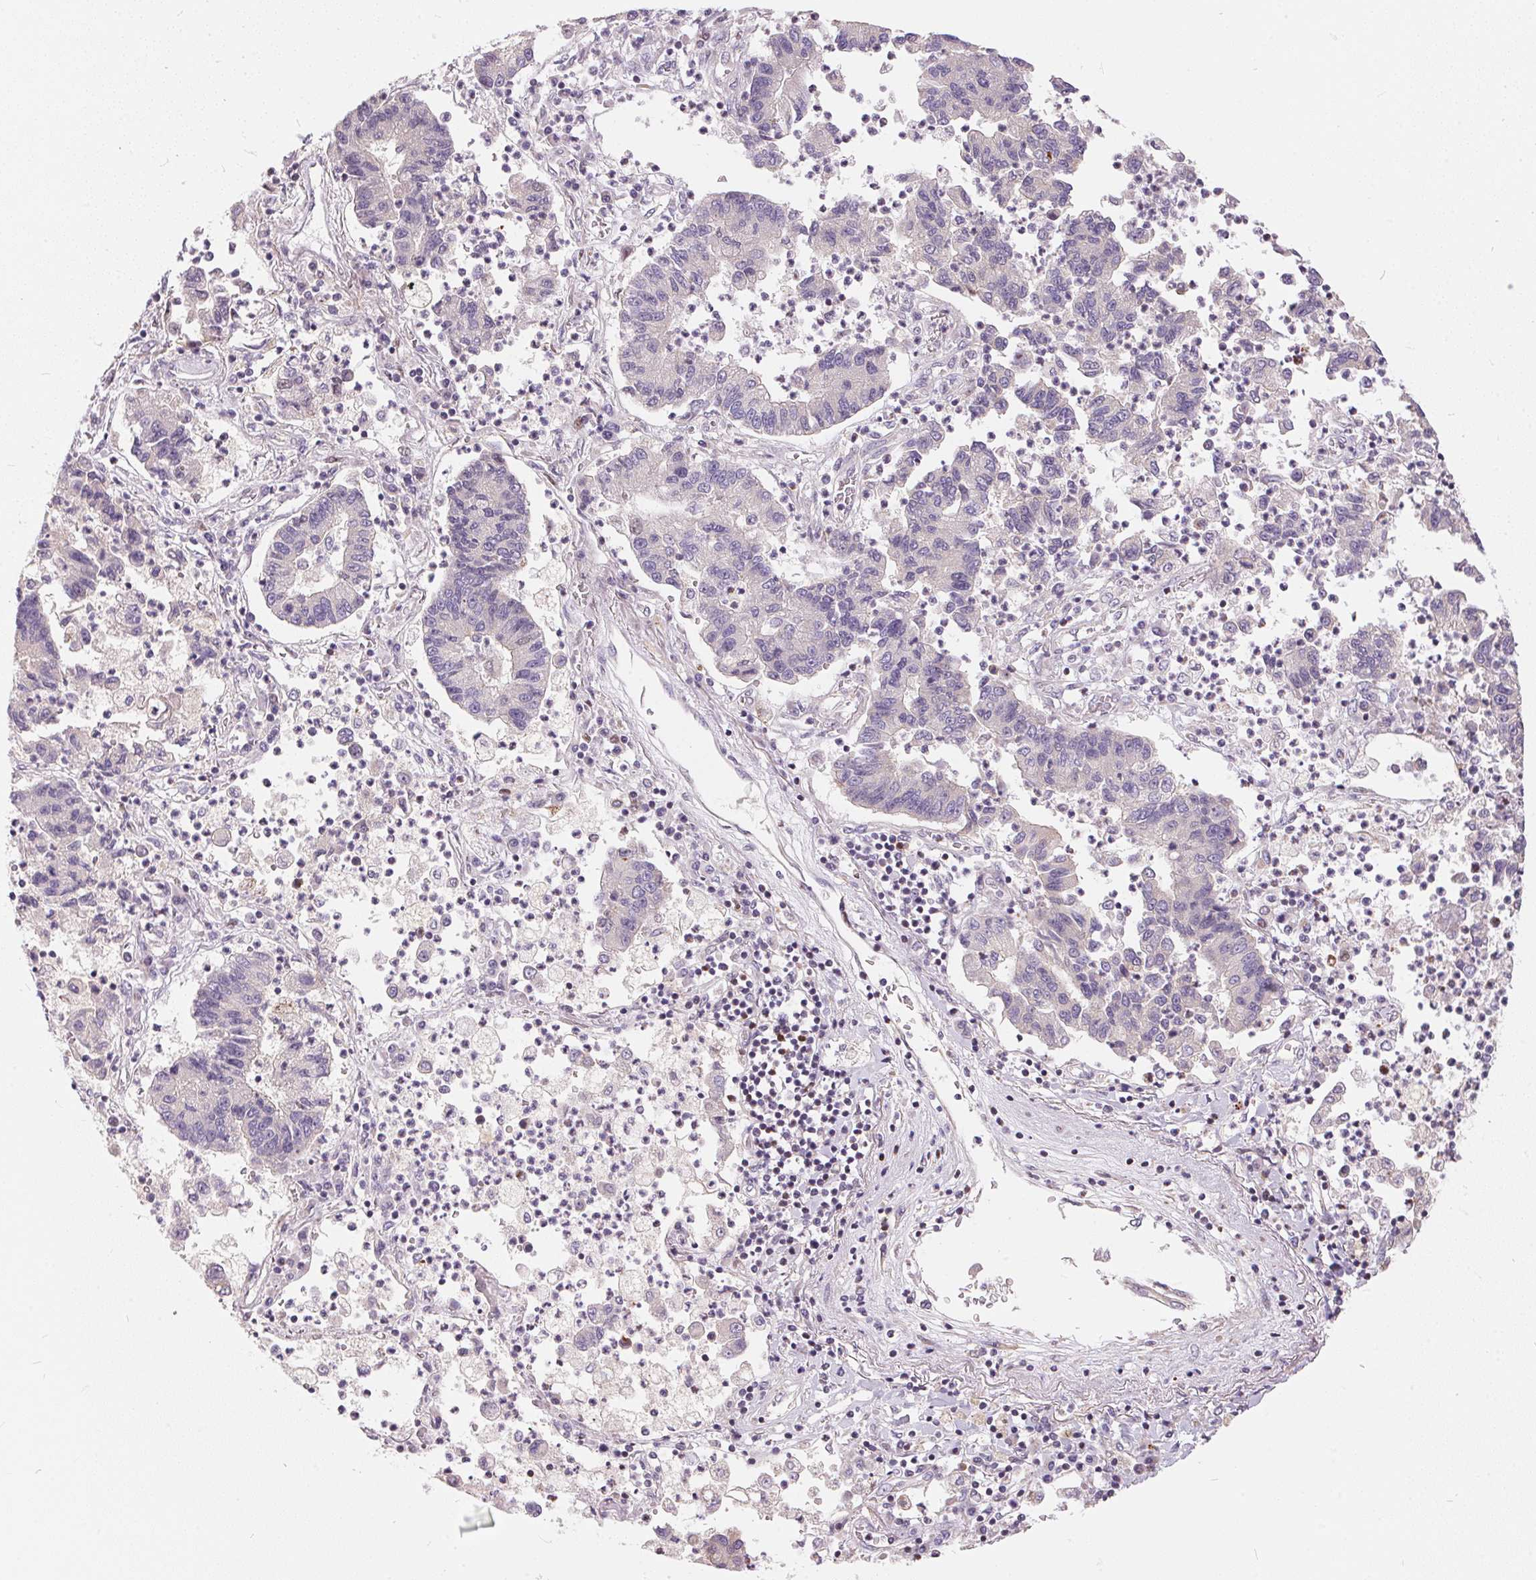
{"staining": {"intensity": "negative", "quantity": "none", "location": "none"}, "tissue": "lung cancer", "cell_type": "Tumor cells", "image_type": "cancer", "snomed": [{"axis": "morphology", "description": "Adenocarcinoma, NOS"}, {"axis": "topography", "description": "Lung"}], "caption": "A photomicrograph of human adenocarcinoma (lung) is negative for staining in tumor cells. The staining is performed using DAB (3,3'-diaminobenzidine) brown chromogen with nuclei counter-stained in using hematoxylin.", "gene": "UNC13B", "patient": {"sex": "female", "age": 57}}